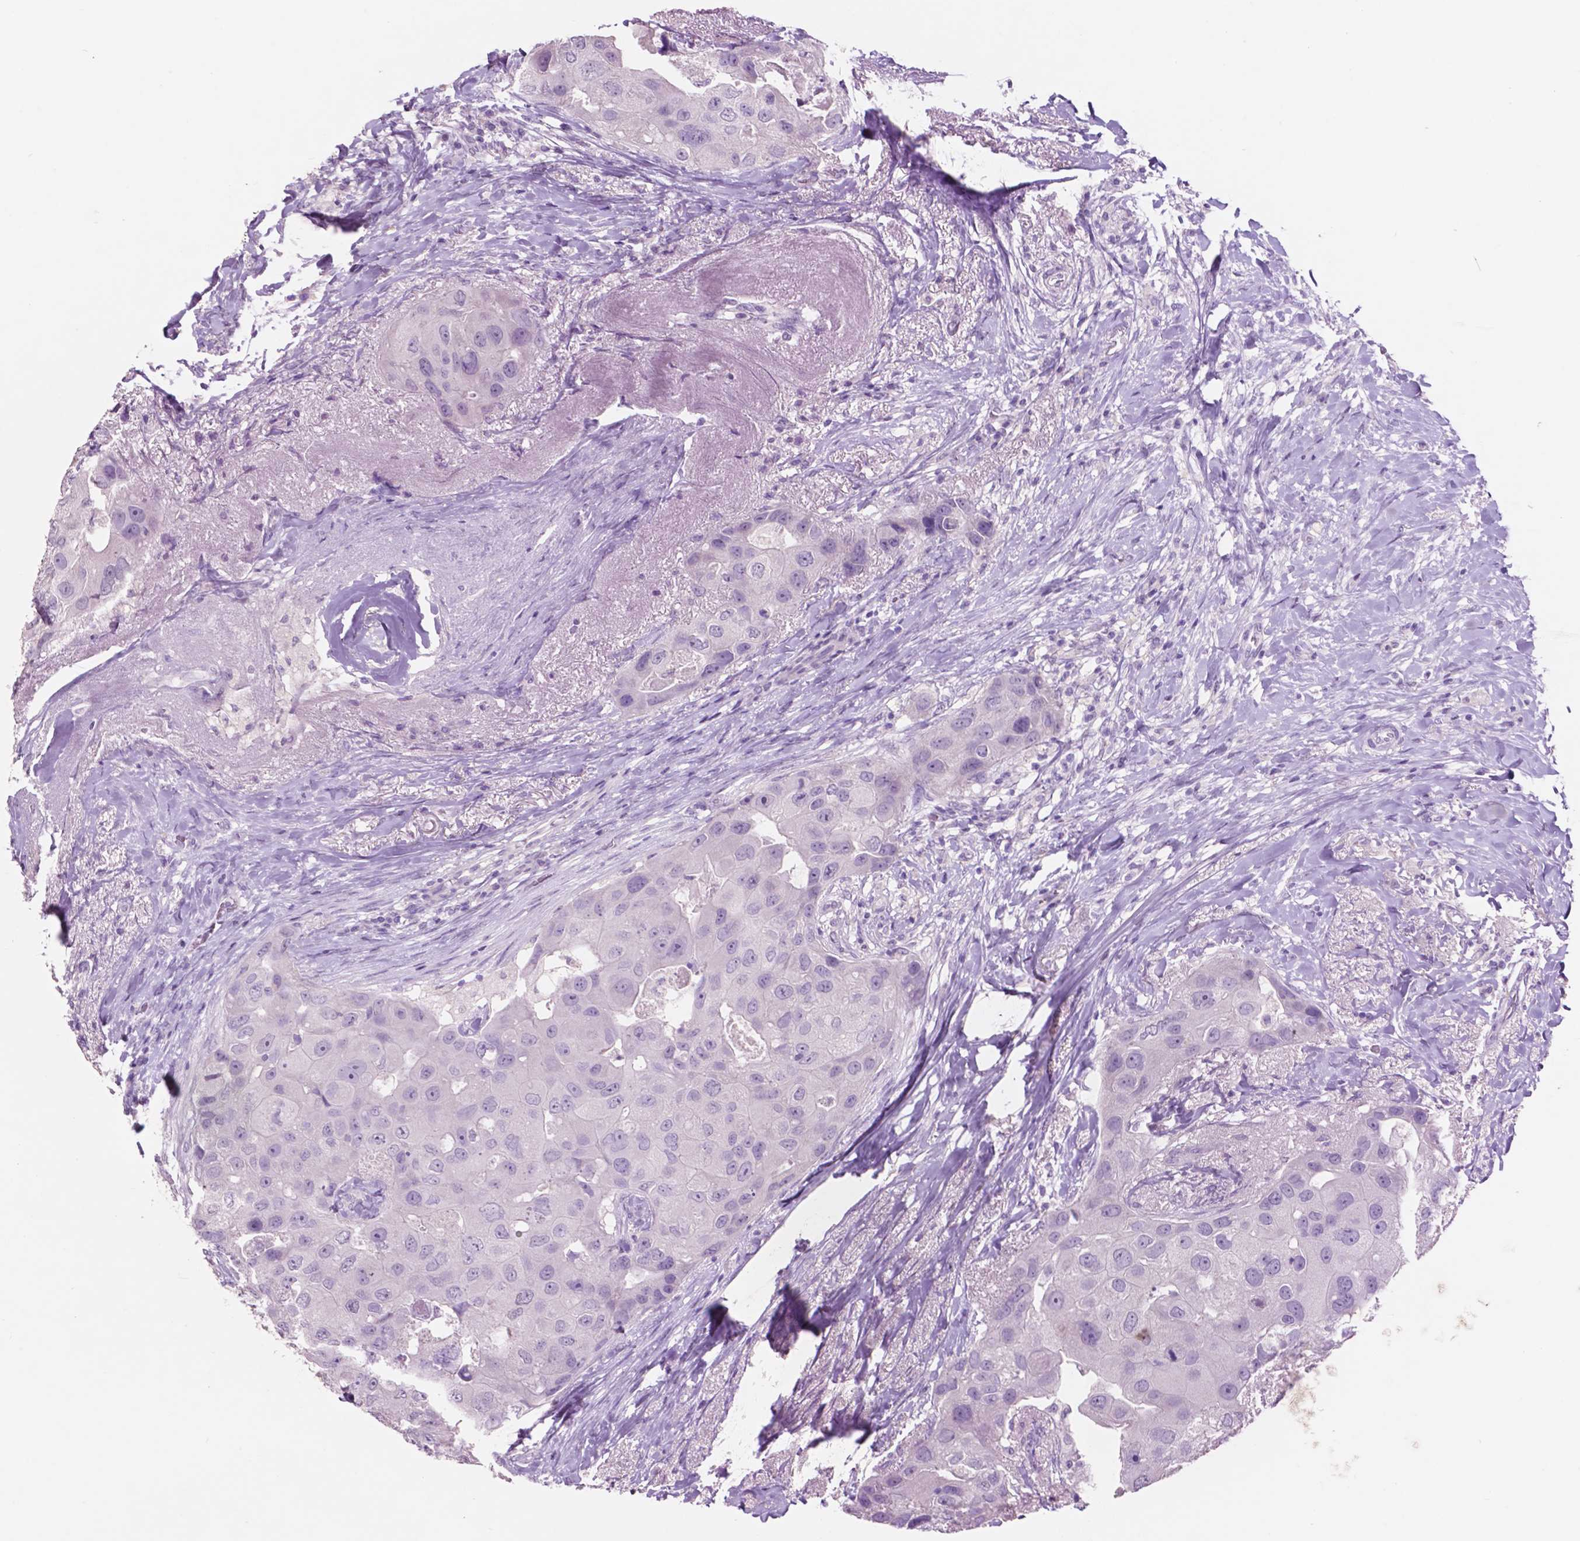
{"staining": {"intensity": "negative", "quantity": "none", "location": "none"}, "tissue": "breast cancer", "cell_type": "Tumor cells", "image_type": "cancer", "snomed": [{"axis": "morphology", "description": "Duct carcinoma"}, {"axis": "topography", "description": "Breast"}], "caption": "The immunohistochemistry micrograph has no significant positivity in tumor cells of breast cancer (invasive ductal carcinoma) tissue.", "gene": "IDO1", "patient": {"sex": "female", "age": 43}}